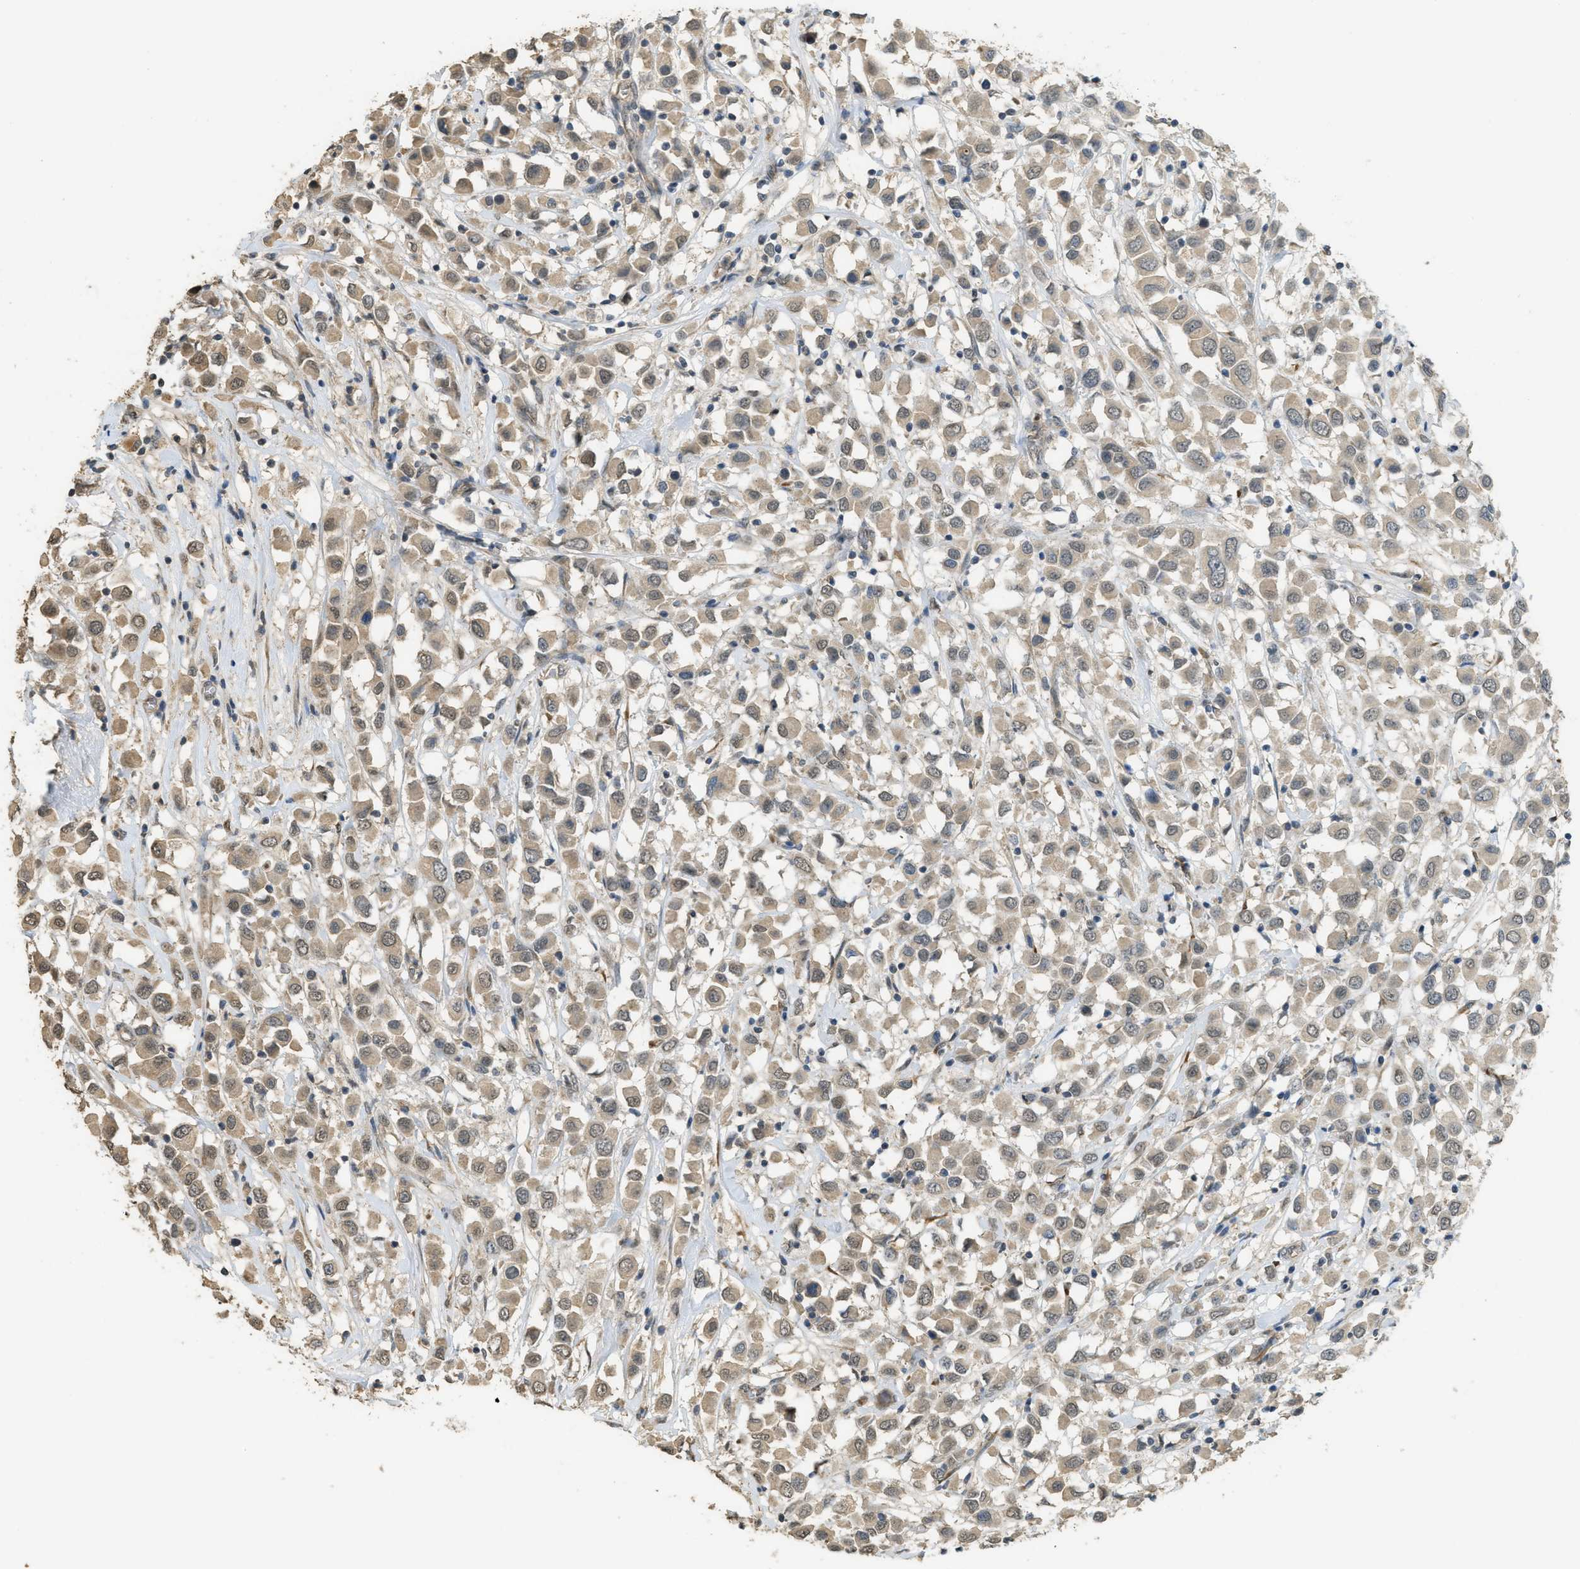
{"staining": {"intensity": "weak", "quantity": ">75%", "location": "cytoplasmic/membranous"}, "tissue": "breast cancer", "cell_type": "Tumor cells", "image_type": "cancer", "snomed": [{"axis": "morphology", "description": "Duct carcinoma"}, {"axis": "topography", "description": "Breast"}], "caption": "Weak cytoplasmic/membranous protein positivity is appreciated in approximately >75% of tumor cells in breast cancer (intraductal carcinoma).", "gene": "IGF2BP2", "patient": {"sex": "female", "age": 61}}